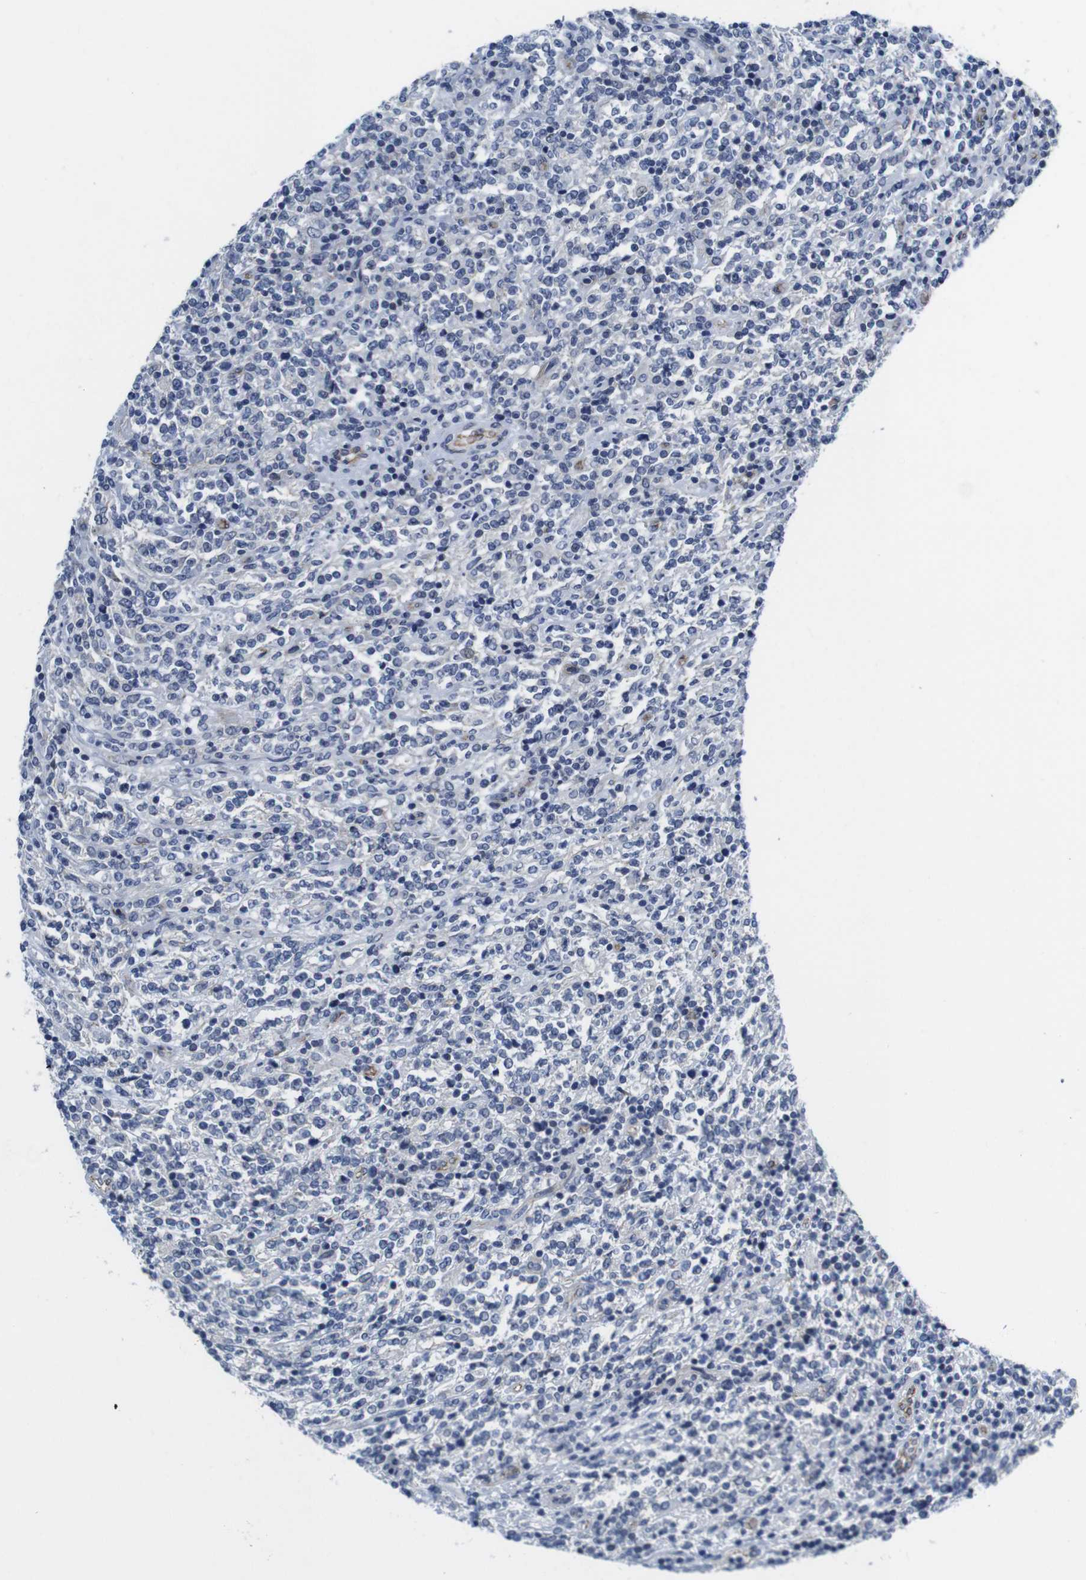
{"staining": {"intensity": "negative", "quantity": "none", "location": "none"}, "tissue": "lymphoma", "cell_type": "Tumor cells", "image_type": "cancer", "snomed": [{"axis": "morphology", "description": "Malignant lymphoma, non-Hodgkin's type, High grade"}, {"axis": "topography", "description": "Soft tissue"}], "caption": "Protein analysis of high-grade malignant lymphoma, non-Hodgkin's type demonstrates no significant staining in tumor cells.", "gene": "SOCS3", "patient": {"sex": "male", "age": 18}}